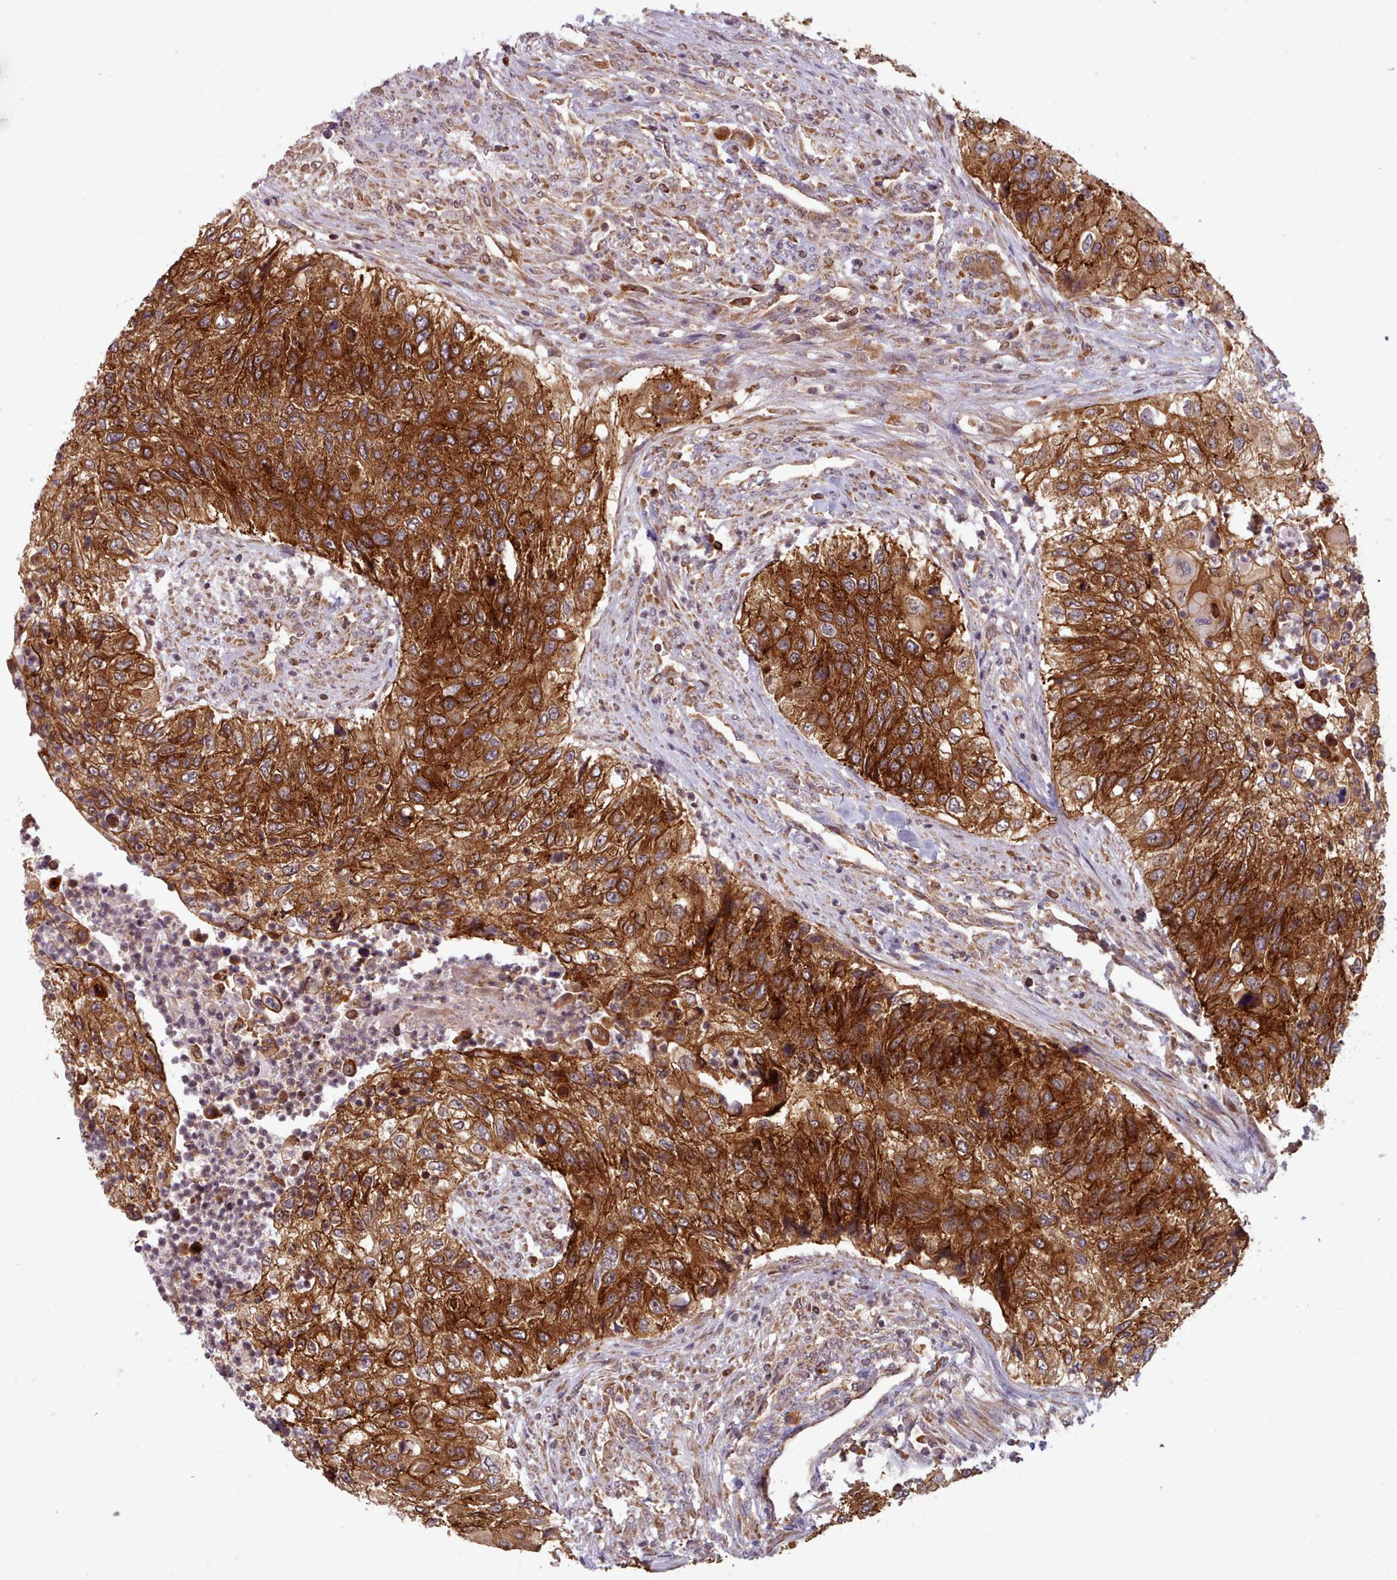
{"staining": {"intensity": "strong", "quantity": ">75%", "location": "cytoplasmic/membranous"}, "tissue": "urothelial cancer", "cell_type": "Tumor cells", "image_type": "cancer", "snomed": [{"axis": "morphology", "description": "Urothelial carcinoma, High grade"}, {"axis": "topography", "description": "Urinary bladder"}], "caption": "Protein analysis of urothelial carcinoma (high-grade) tissue displays strong cytoplasmic/membranous positivity in about >75% of tumor cells.", "gene": "CRYBG1", "patient": {"sex": "female", "age": 60}}